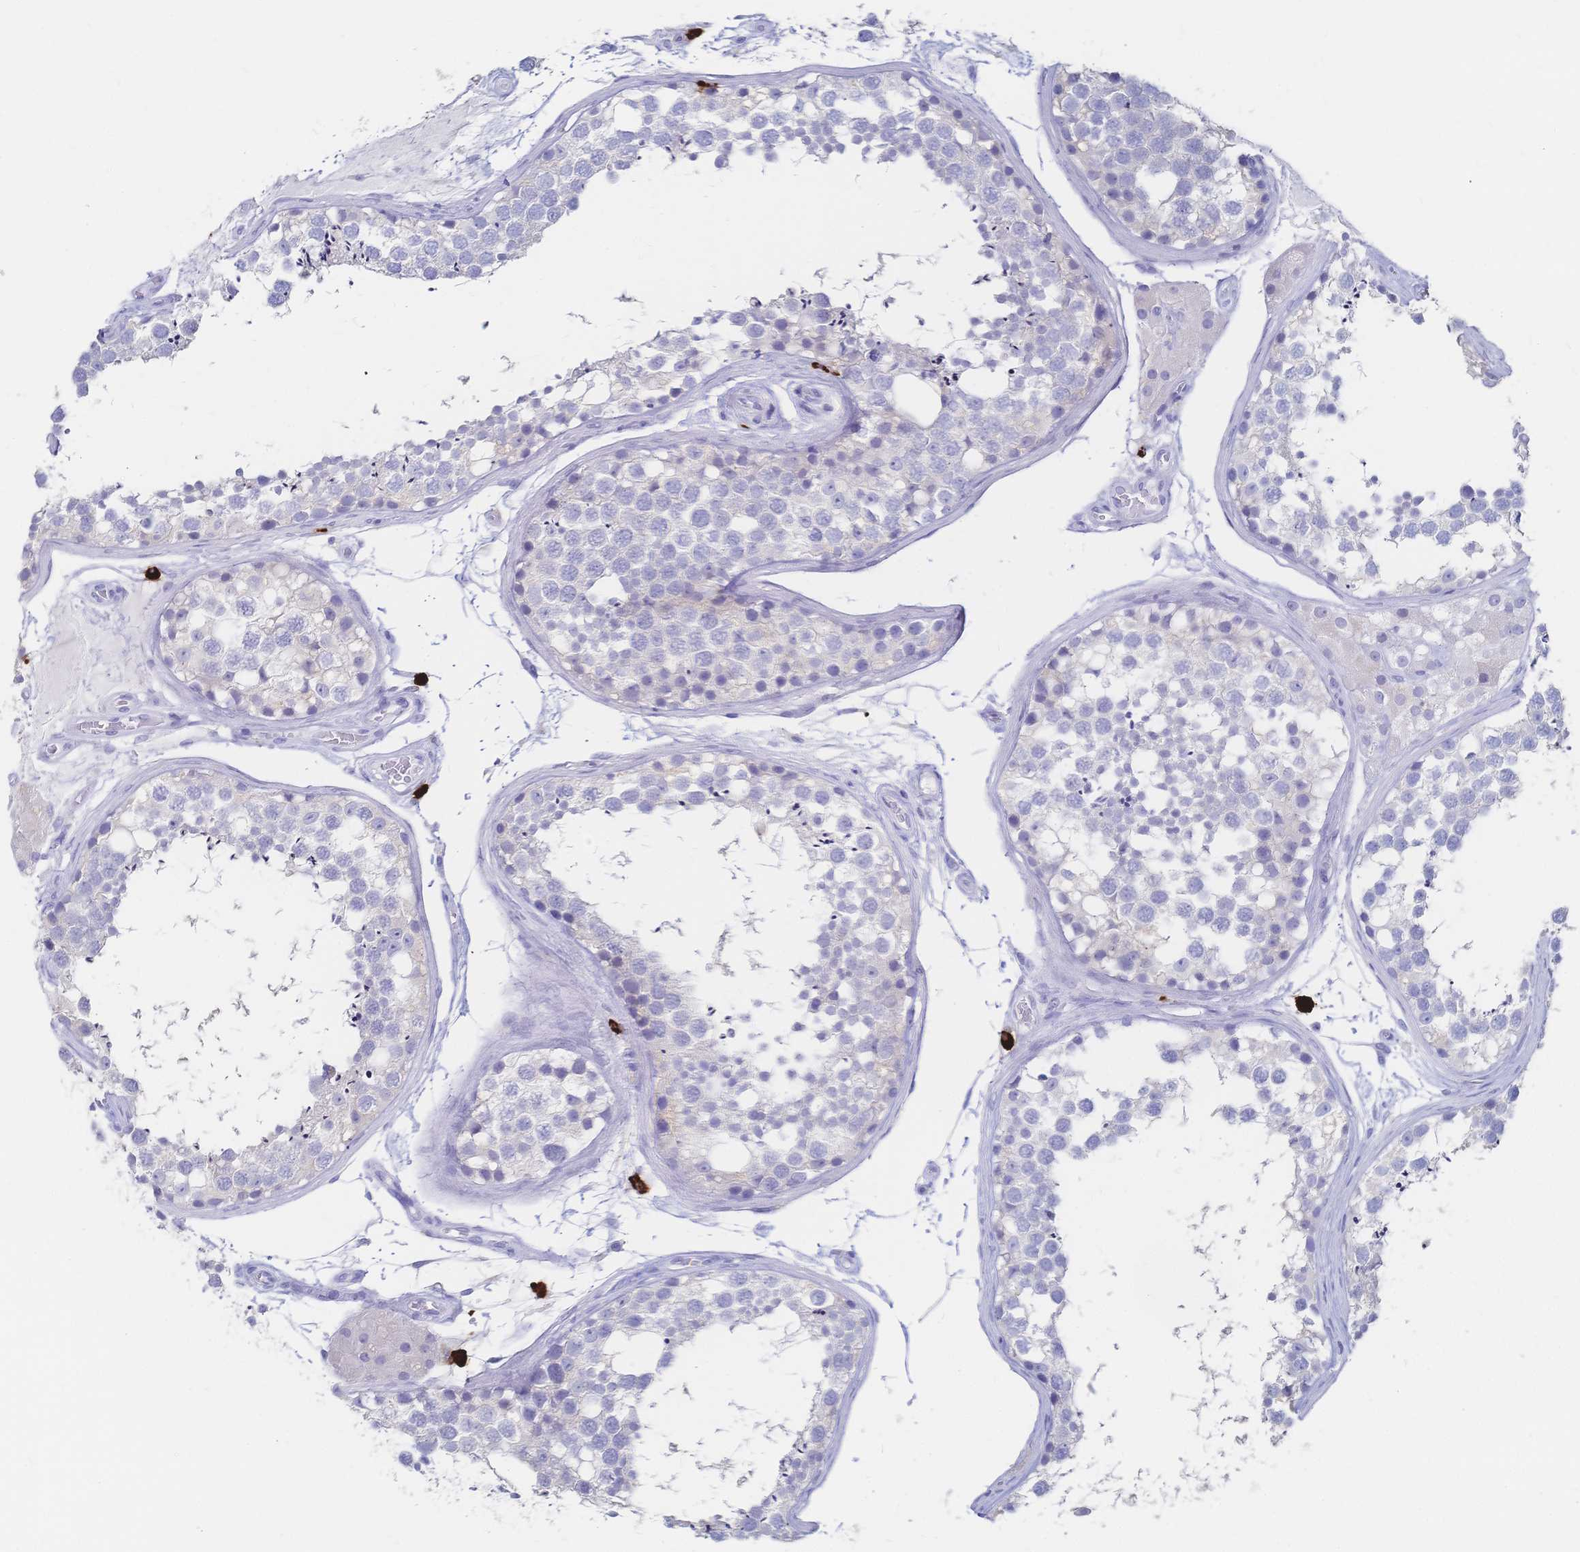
{"staining": {"intensity": "negative", "quantity": "none", "location": "none"}, "tissue": "testis", "cell_type": "Cells in seminiferous ducts", "image_type": "normal", "snomed": [{"axis": "morphology", "description": "Normal tissue, NOS"}, {"axis": "morphology", "description": "Seminoma, NOS"}, {"axis": "topography", "description": "Testis"}], "caption": "Histopathology image shows no protein staining in cells in seminiferous ducts of benign testis.", "gene": "IL2RB", "patient": {"sex": "male", "age": 65}}